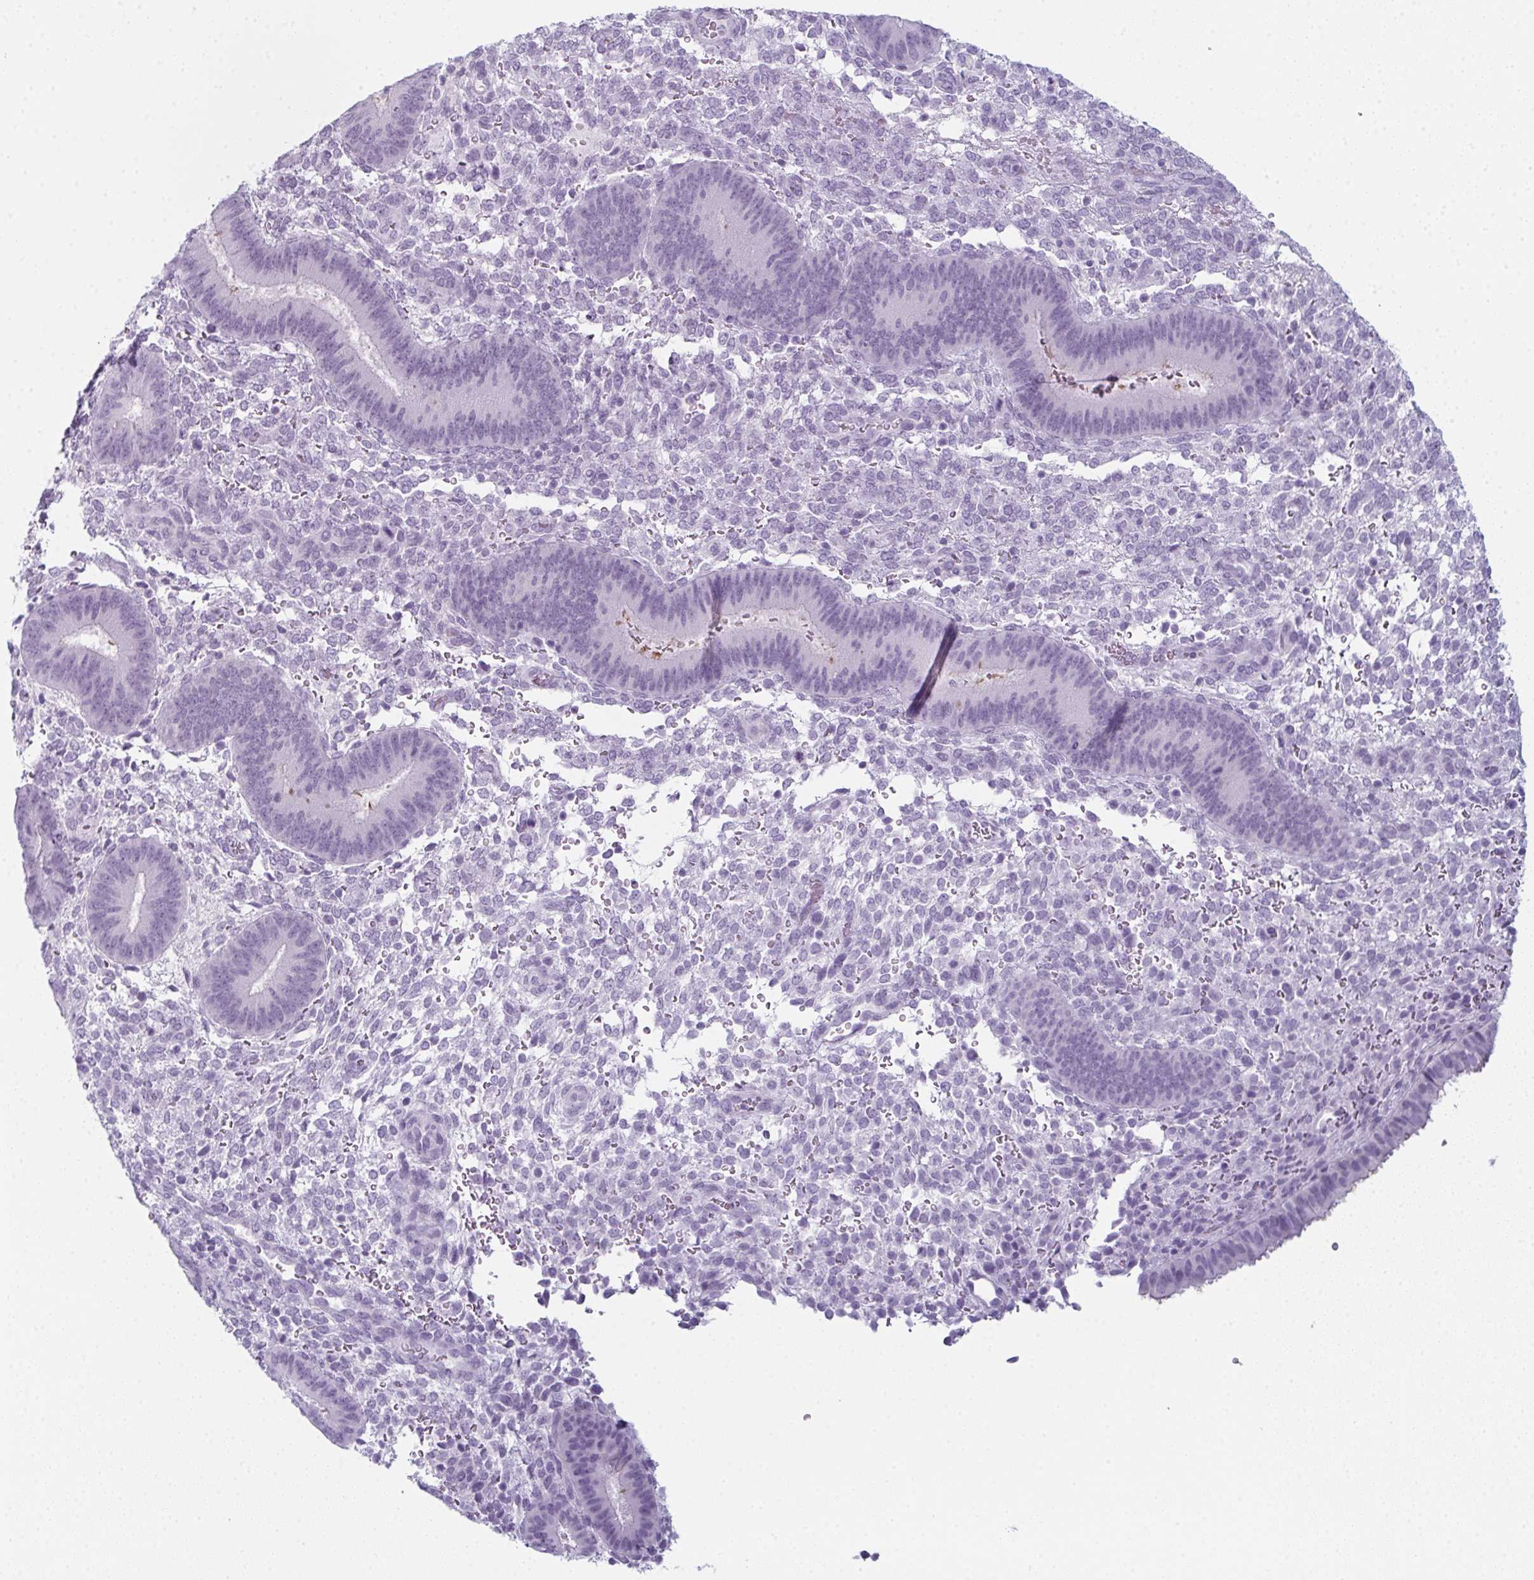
{"staining": {"intensity": "negative", "quantity": "none", "location": "none"}, "tissue": "endometrium", "cell_type": "Cells in endometrial stroma", "image_type": "normal", "snomed": [{"axis": "morphology", "description": "Normal tissue, NOS"}, {"axis": "topography", "description": "Endometrium"}], "caption": "Protein analysis of normal endometrium exhibits no significant staining in cells in endometrial stroma.", "gene": "ENKUR", "patient": {"sex": "female", "age": 39}}